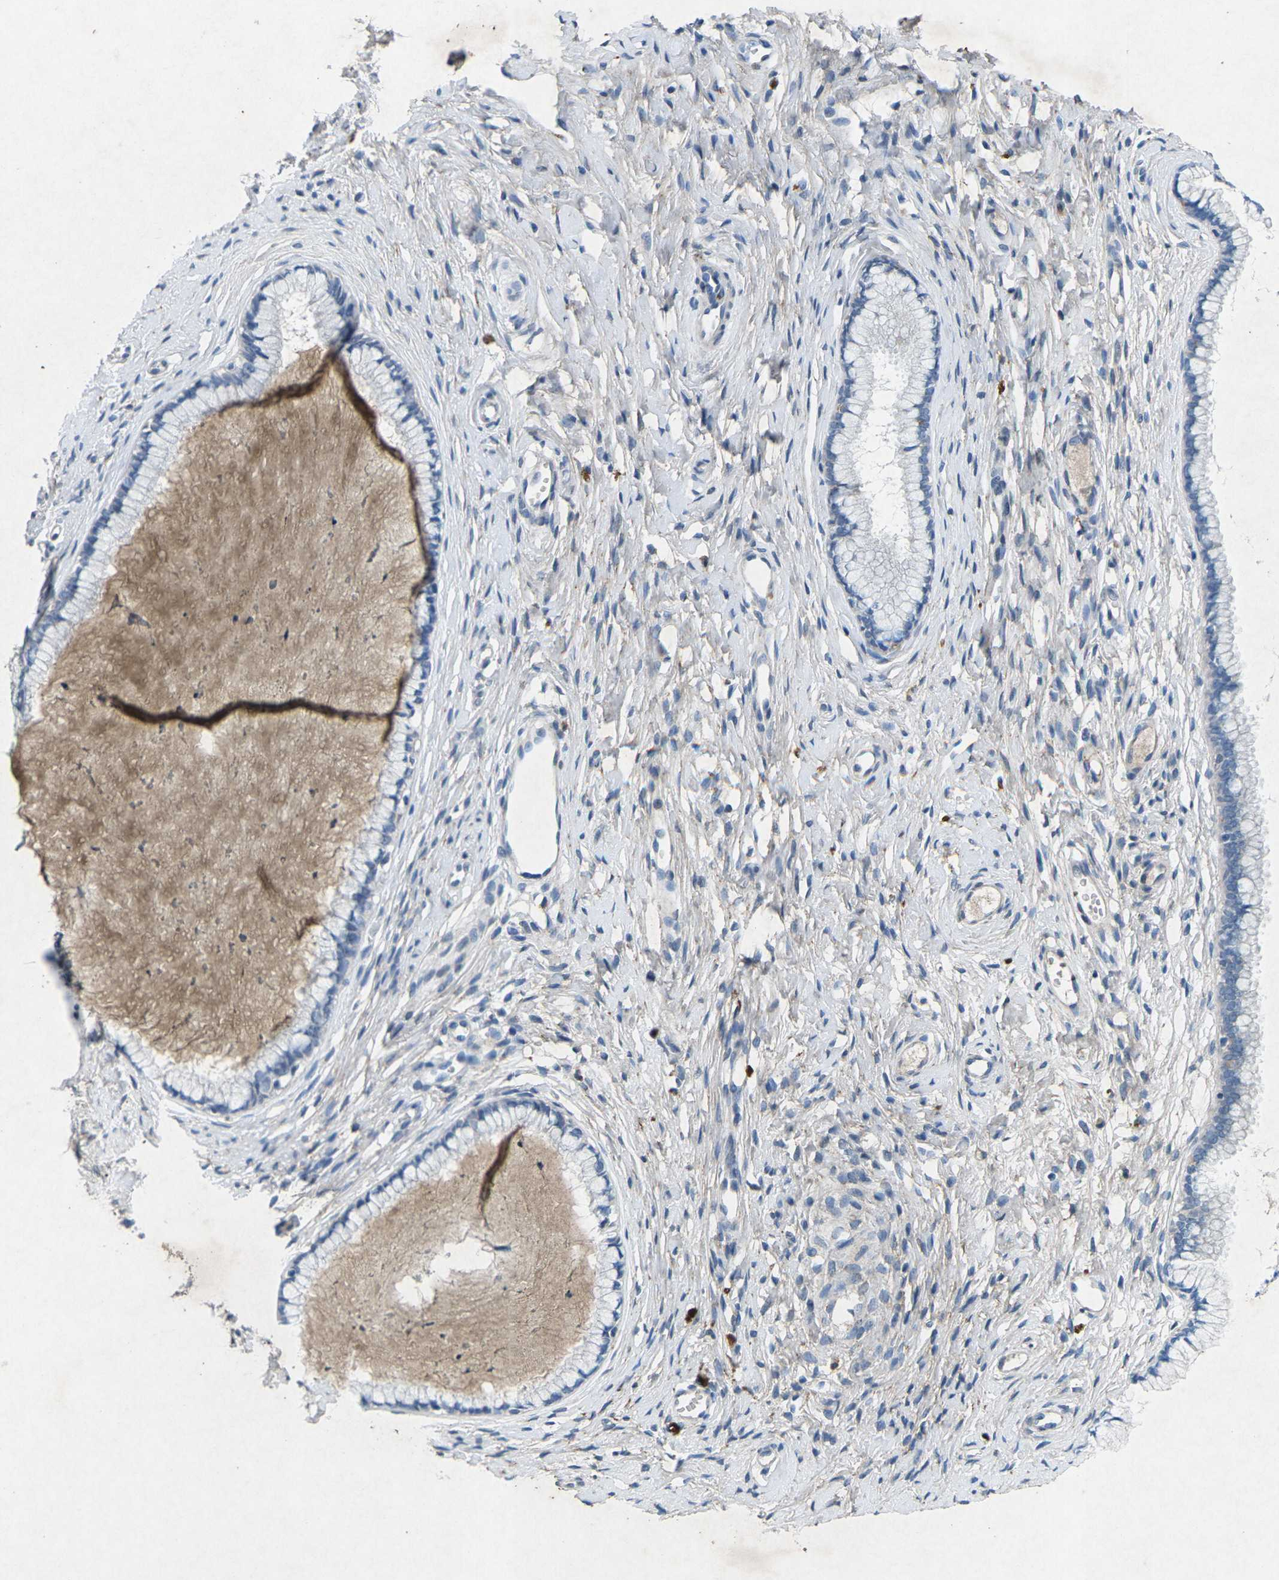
{"staining": {"intensity": "negative", "quantity": "none", "location": "none"}, "tissue": "cervix", "cell_type": "Glandular cells", "image_type": "normal", "snomed": [{"axis": "morphology", "description": "Normal tissue, NOS"}, {"axis": "topography", "description": "Cervix"}], "caption": "This image is of benign cervix stained with IHC to label a protein in brown with the nuclei are counter-stained blue. There is no staining in glandular cells.", "gene": "PLG", "patient": {"sex": "female", "age": 65}}